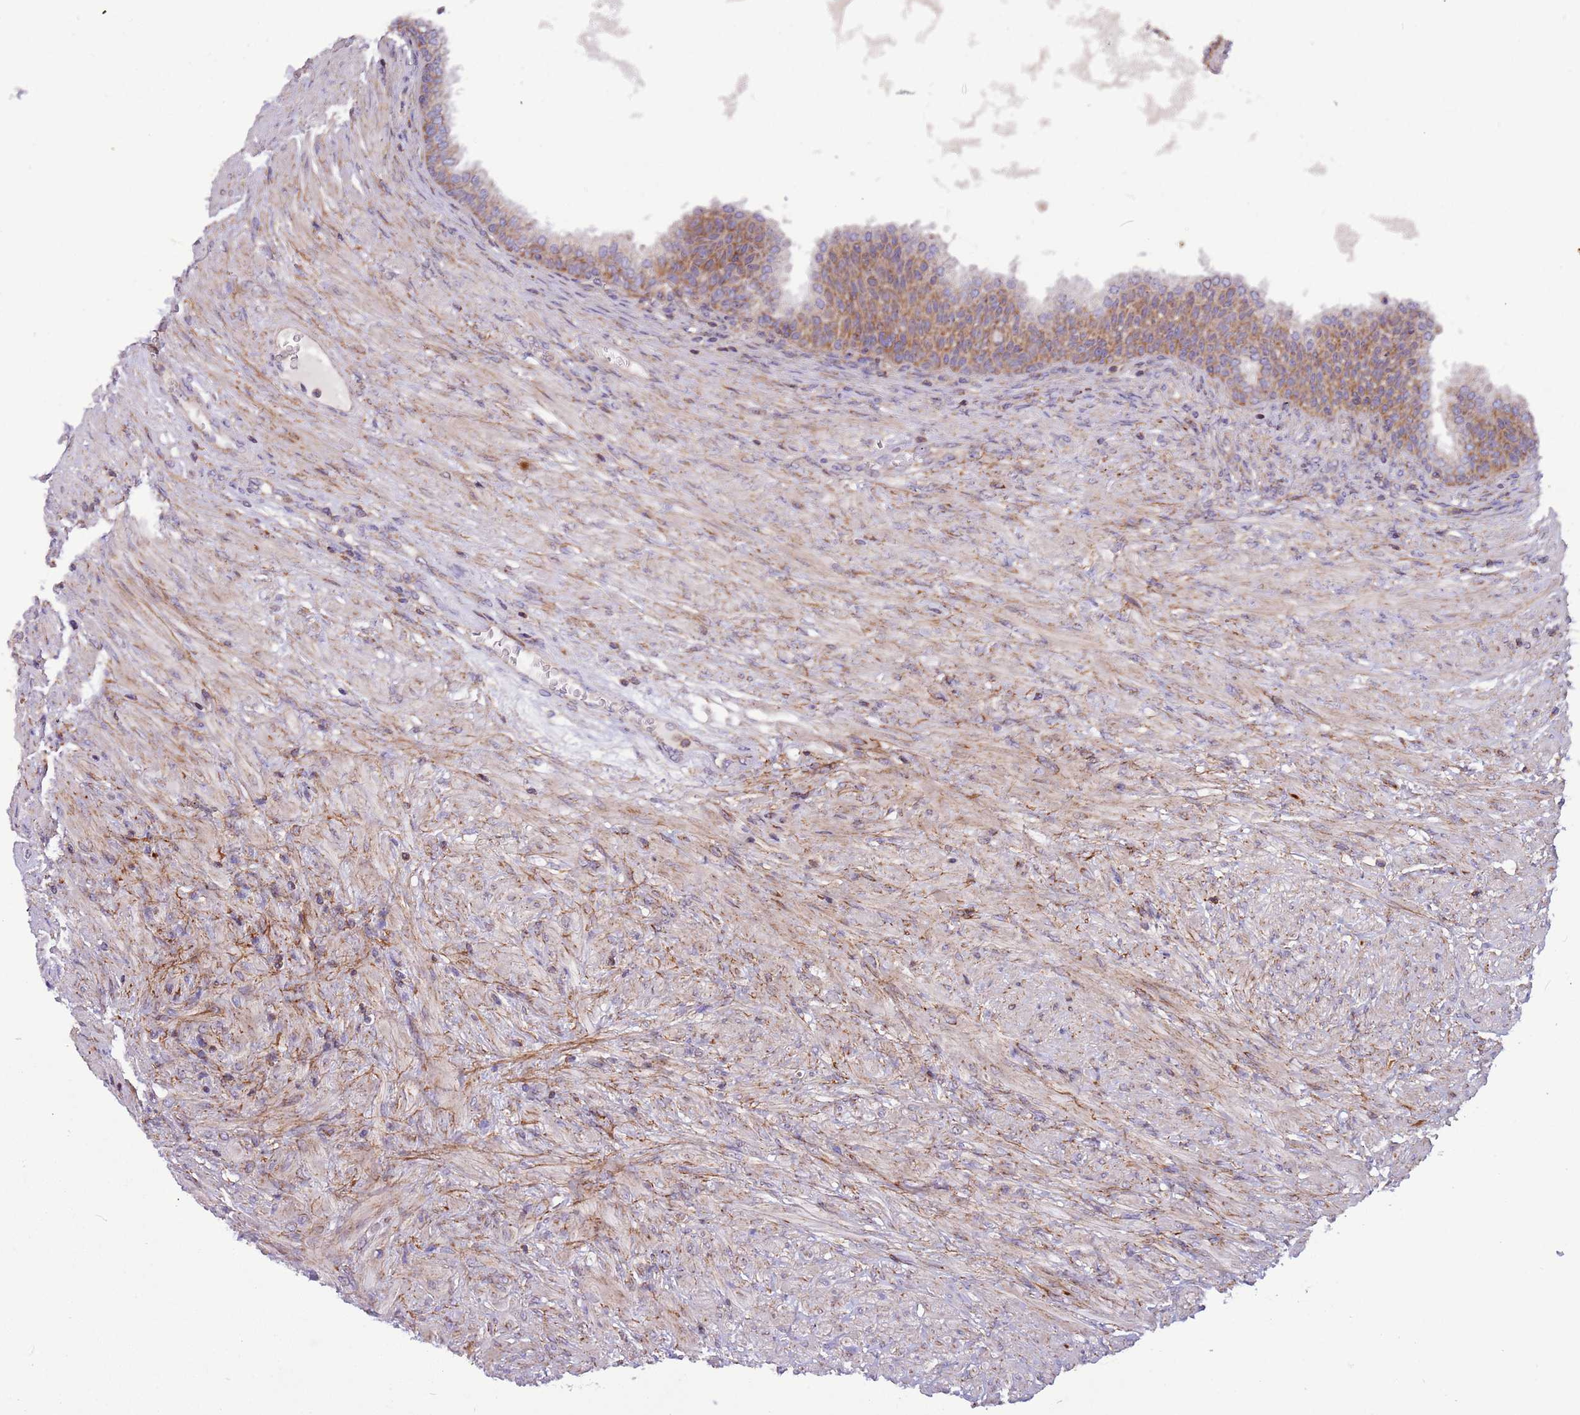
{"staining": {"intensity": "weak", "quantity": "25%-75%", "location": "cytoplasmic/membranous"}, "tissue": "prostate", "cell_type": "Glandular cells", "image_type": "normal", "snomed": [{"axis": "morphology", "description": "Normal tissue, NOS"}, {"axis": "topography", "description": "Prostate"}], "caption": "Weak cytoplasmic/membranous staining is appreciated in about 25%-75% of glandular cells in unremarkable prostate. The staining is performed using DAB (3,3'-diaminobenzidine) brown chromogen to label protein expression. The nuclei are counter-stained blue using hematoxylin.", "gene": "IRS4", "patient": {"sex": "male", "age": 76}}